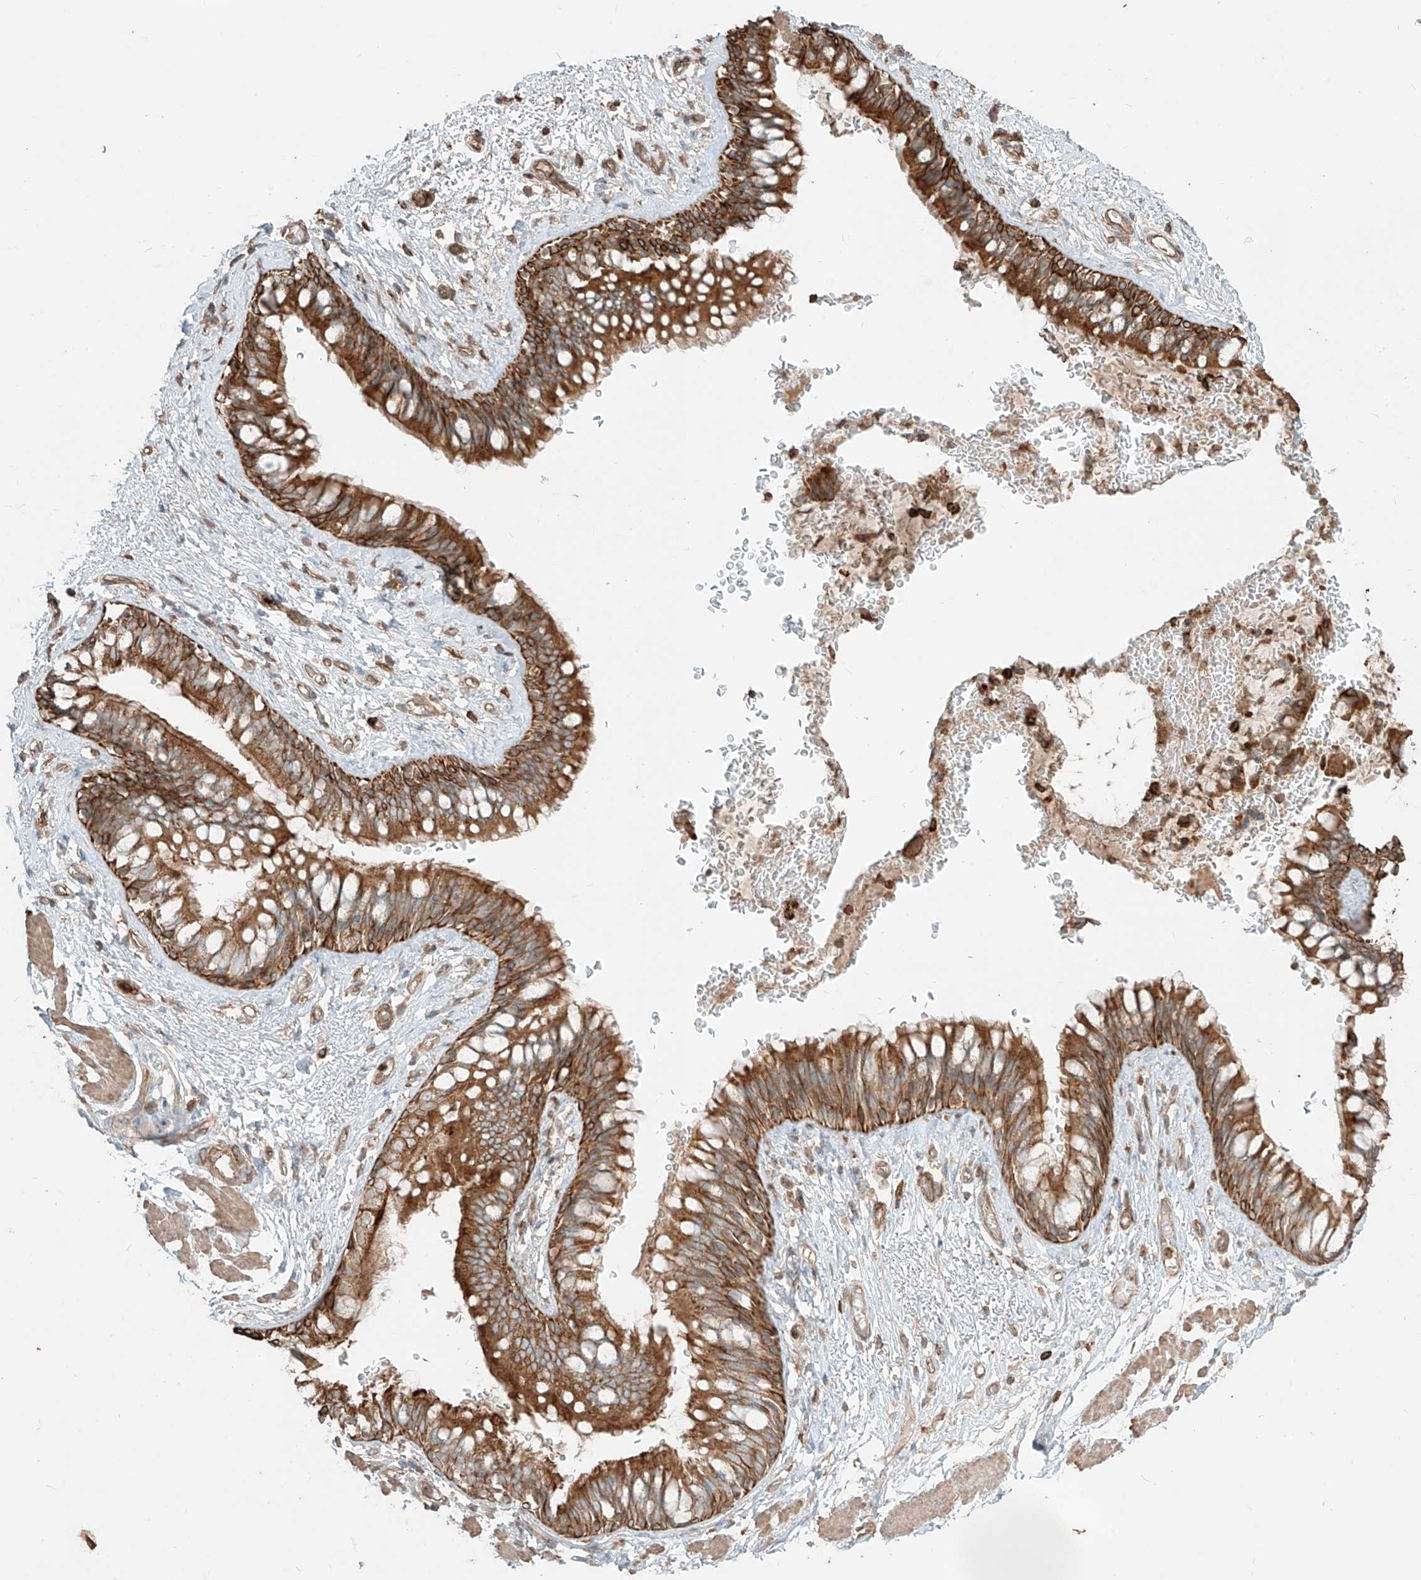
{"staining": {"intensity": "strong", "quantity": ">75%", "location": "cytoplasmic/membranous"}, "tissue": "bronchus", "cell_type": "Respiratory epithelial cells", "image_type": "normal", "snomed": [{"axis": "morphology", "description": "Normal tissue, NOS"}, {"axis": "topography", "description": "Cartilage tissue"}, {"axis": "topography", "description": "Bronchus"}], "caption": "This is an image of immunohistochemistry (IHC) staining of unremarkable bronchus, which shows strong positivity in the cytoplasmic/membranous of respiratory epithelial cells.", "gene": "CCDC115", "patient": {"sex": "female", "age": 36}}